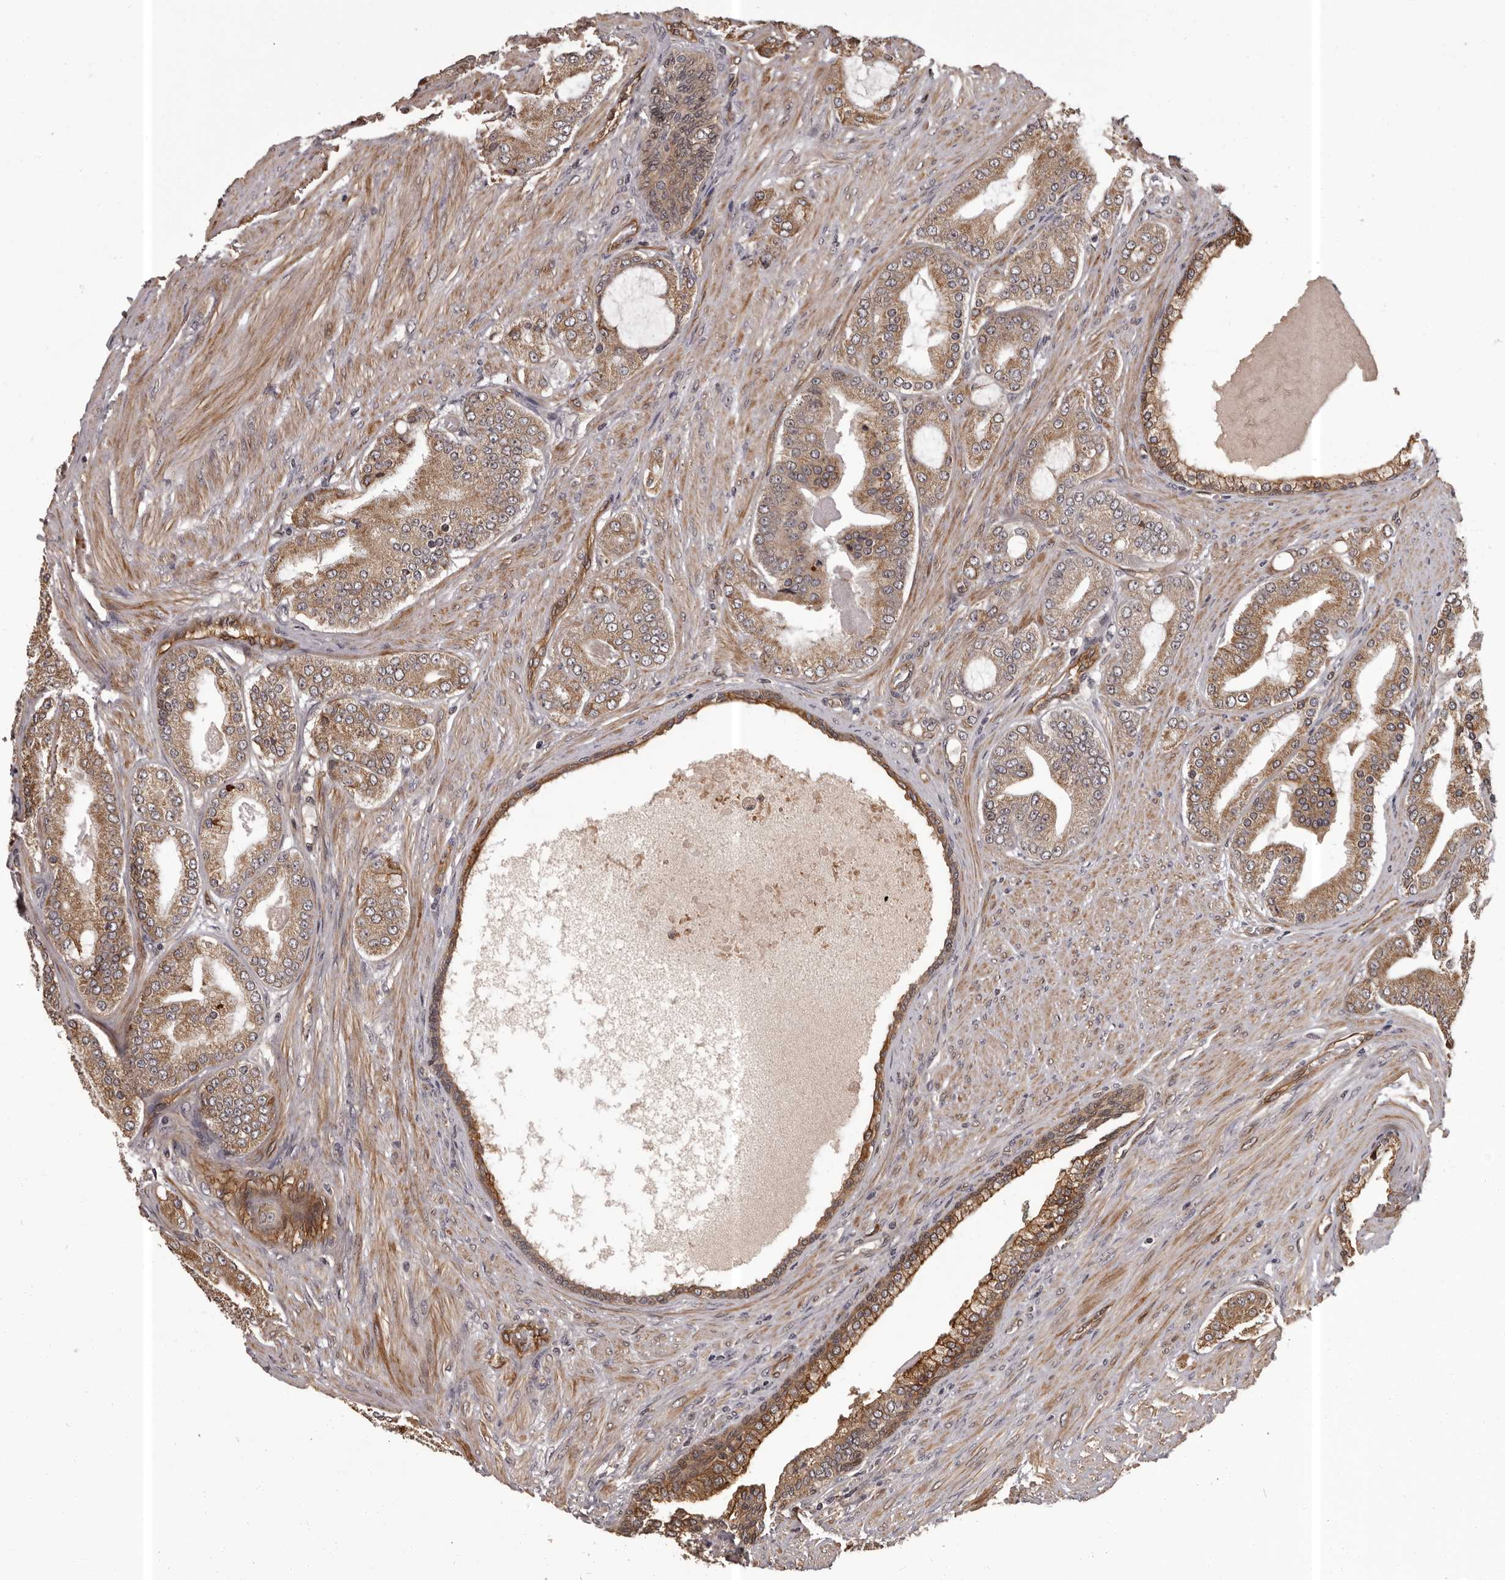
{"staining": {"intensity": "moderate", "quantity": ">75%", "location": "cytoplasmic/membranous"}, "tissue": "prostate cancer", "cell_type": "Tumor cells", "image_type": "cancer", "snomed": [{"axis": "morphology", "description": "Adenocarcinoma, High grade"}, {"axis": "topography", "description": "Prostate"}], "caption": "Immunohistochemistry staining of high-grade adenocarcinoma (prostate), which demonstrates medium levels of moderate cytoplasmic/membranous staining in about >75% of tumor cells indicating moderate cytoplasmic/membranous protein positivity. The staining was performed using DAB (brown) for protein detection and nuclei were counterstained in hematoxylin (blue).", "gene": "SLITRK6", "patient": {"sex": "male", "age": 60}}